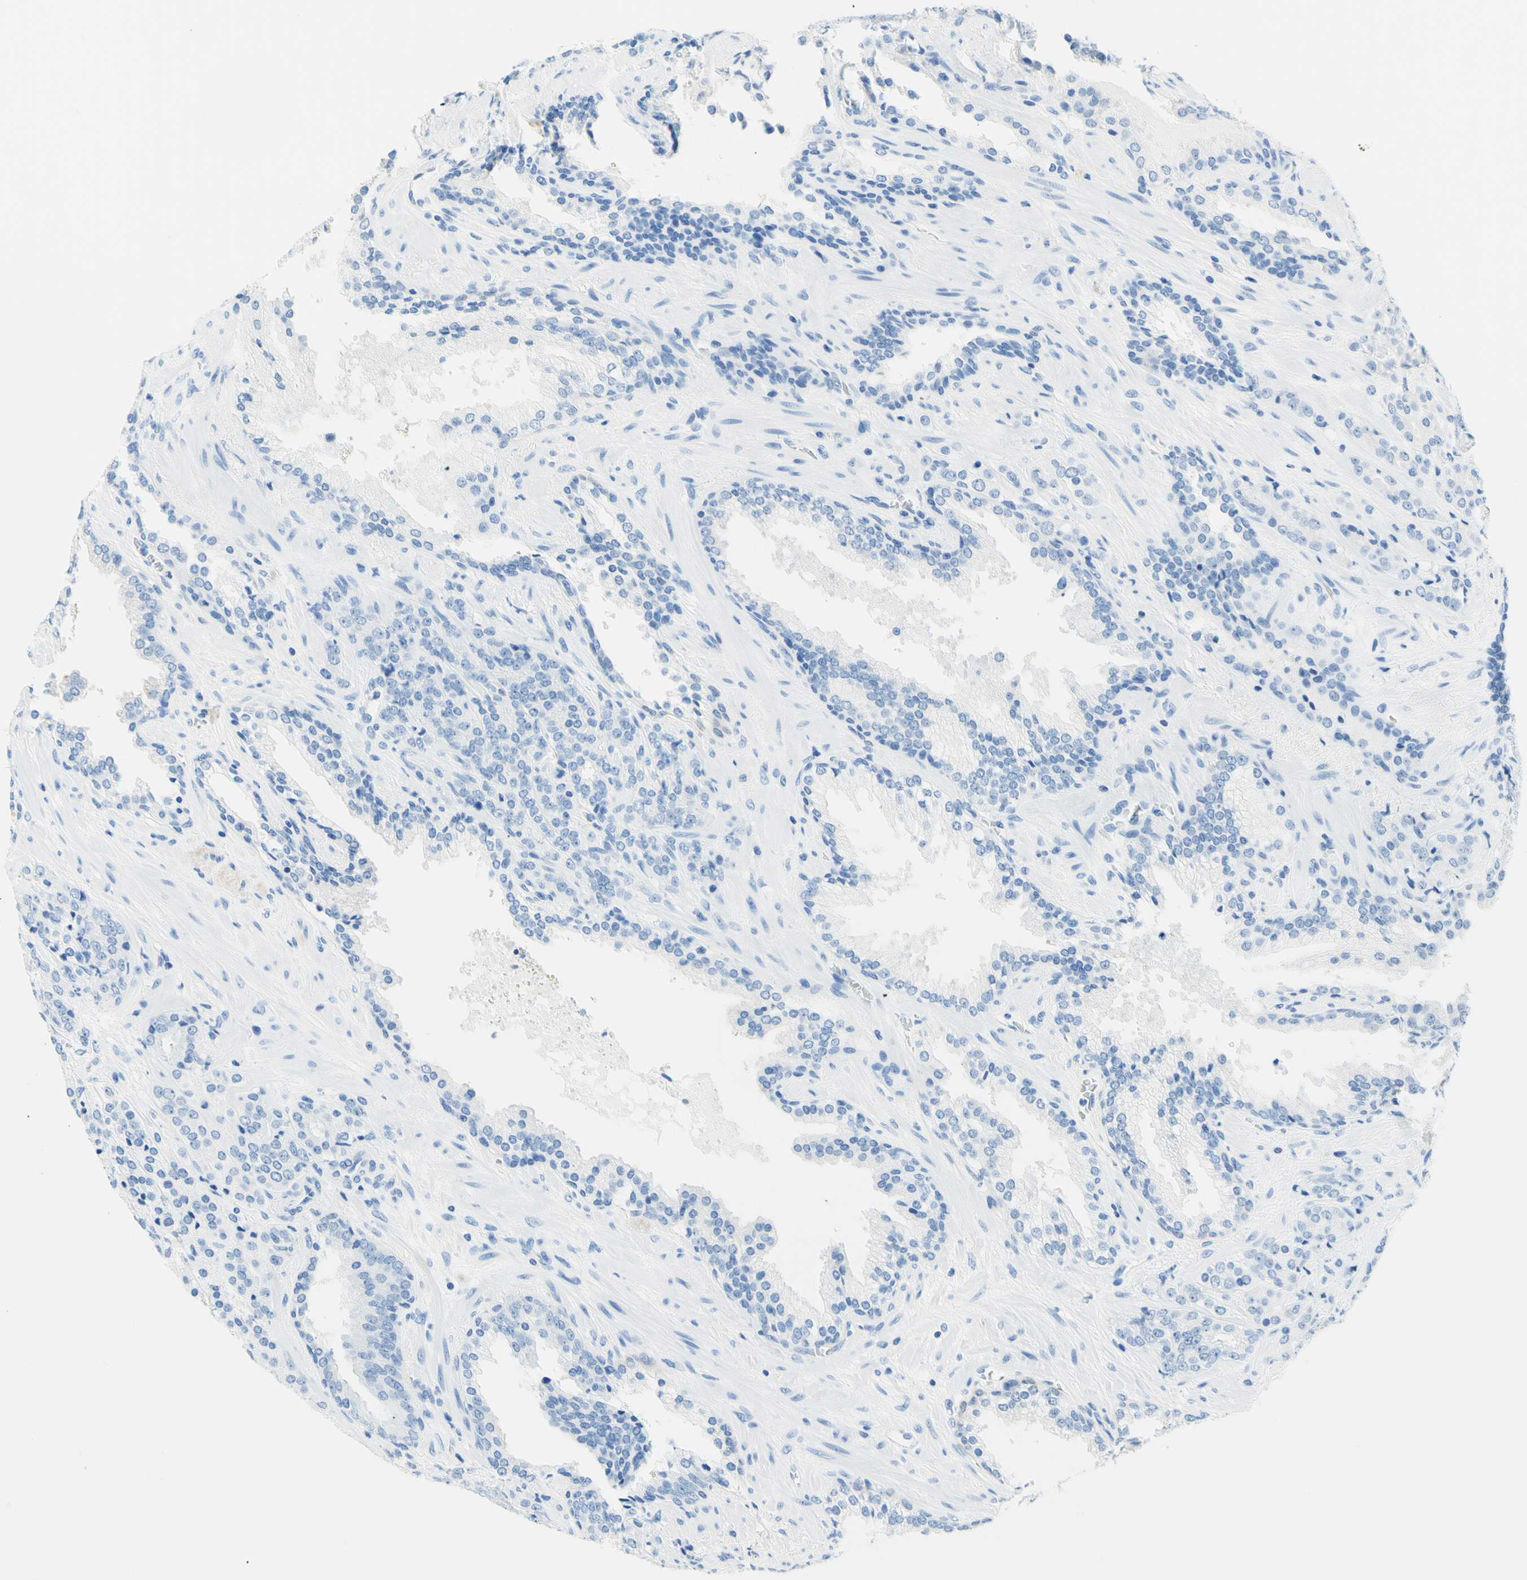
{"staining": {"intensity": "negative", "quantity": "none", "location": "none"}, "tissue": "prostate cancer", "cell_type": "Tumor cells", "image_type": "cancer", "snomed": [{"axis": "morphology", "description": "Adenocarcinoma, High grade"}, {"axis": "topography", "description": "Prostate"}], "caption": "Protein analysis of prostate cancer demonstrates no significant staining in tumor cells. Brightfield microscopy of IHC stained with DAB (3,3'-diaminobenzidine) (brown) and hematoxylin (blue), captured at high magnification.", "gene": "HPCA", "patient": {"sex": "male", "age": 71}}